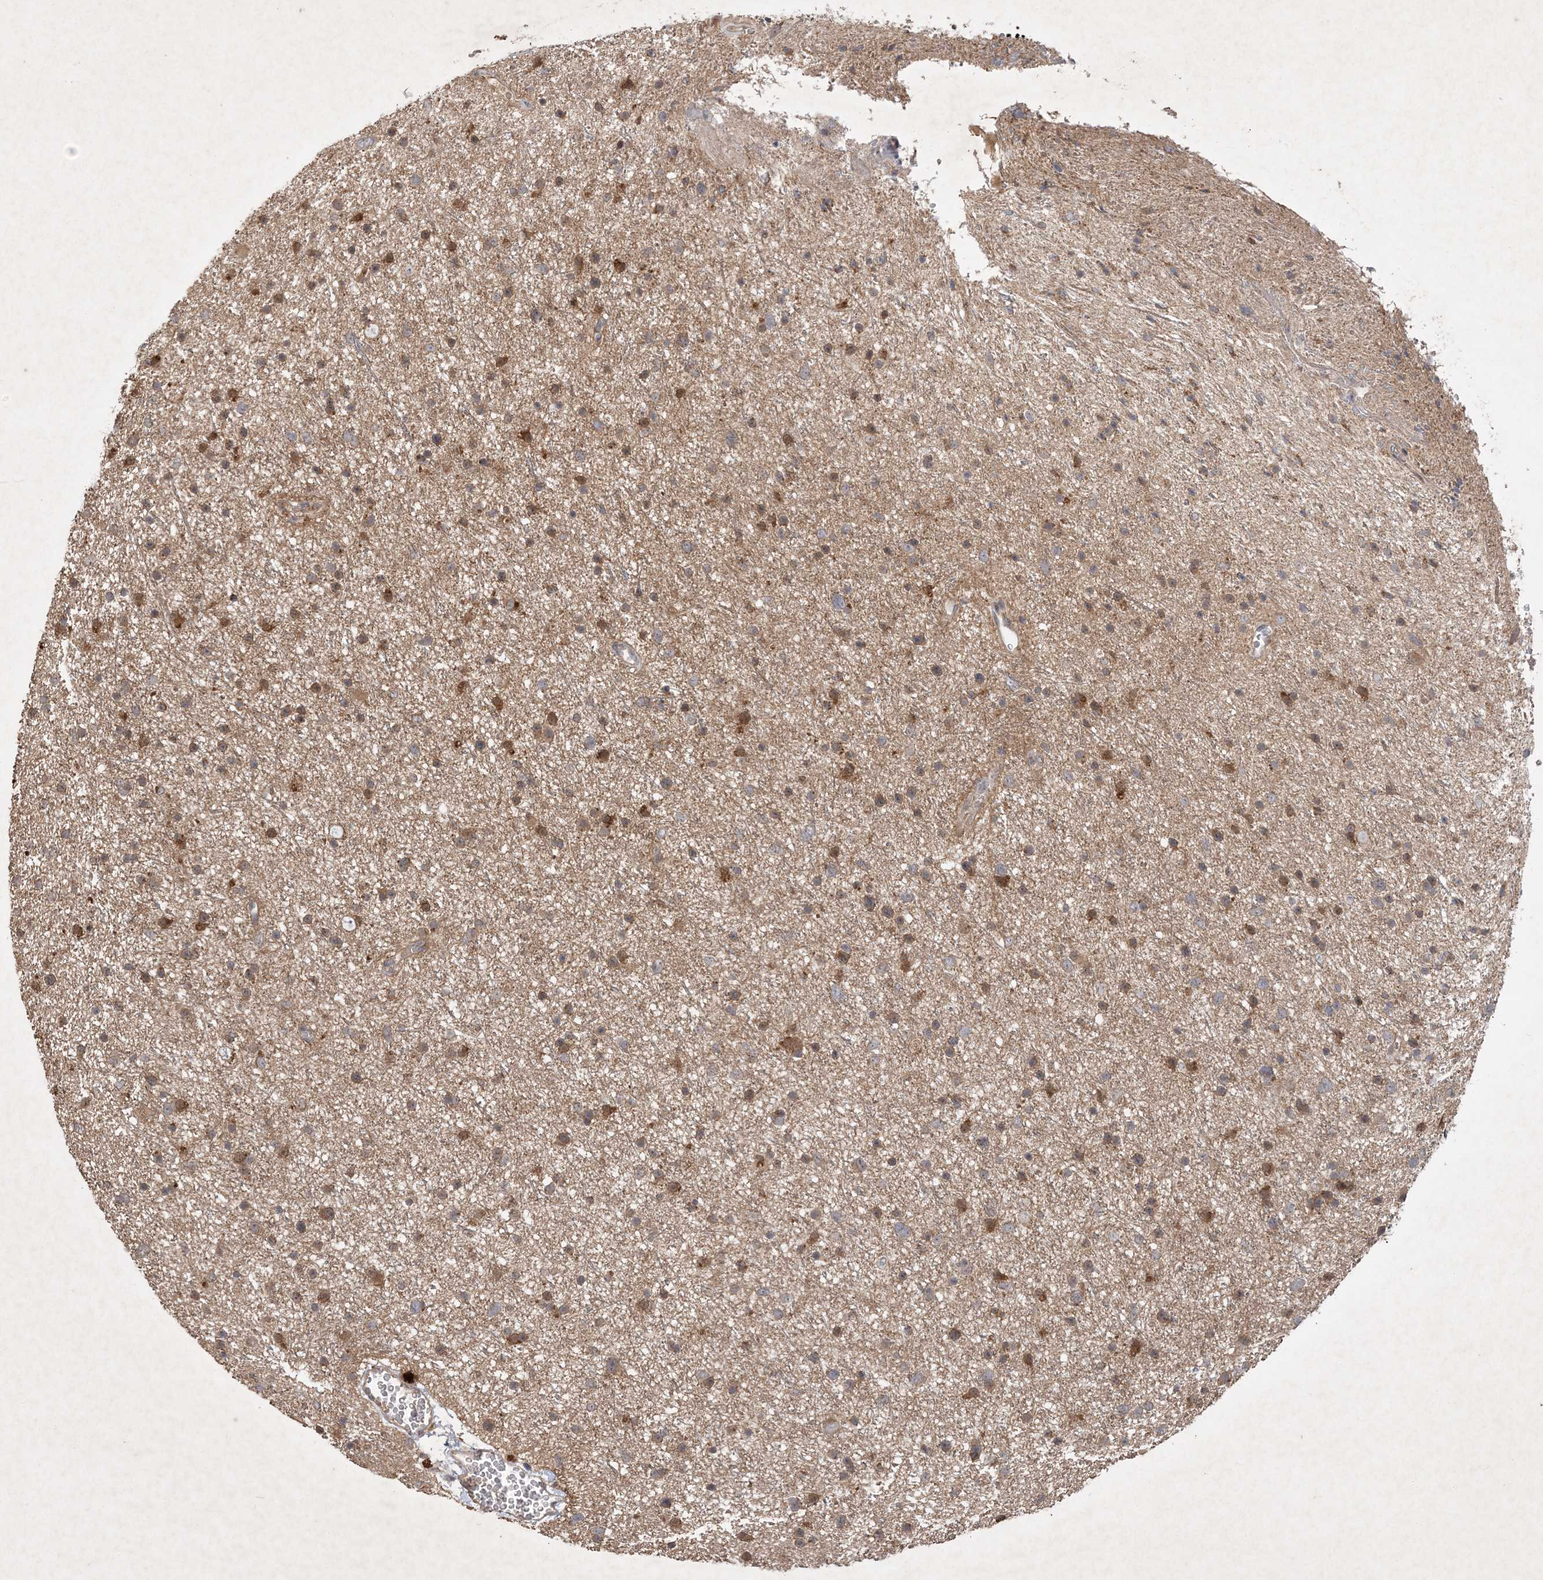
{"staining": {"intensity": "moderate", "quantity": "25%-75%", "location": "cytoplasmic/membranous"}, "tissue": "glioma", "cell_type": "Tumor cells", "image_type": "cancer", "snomed": [{"axis": "morphology", "description": "Glioma, malignant, Low grade"}, {"axis": "topography", "description": "Cerebral cortex"}], "caption": "Immunohistochemistry (DAB (3,3'-diaminobenzidine)) staining of human malignant glioma (low-grade) shows moderate cytoplasmic/membranous protein positivity in about 25%-75% of tumor cells.", "gene": "AKR7A2", "patient": {"sex": "female", "age": 39}}